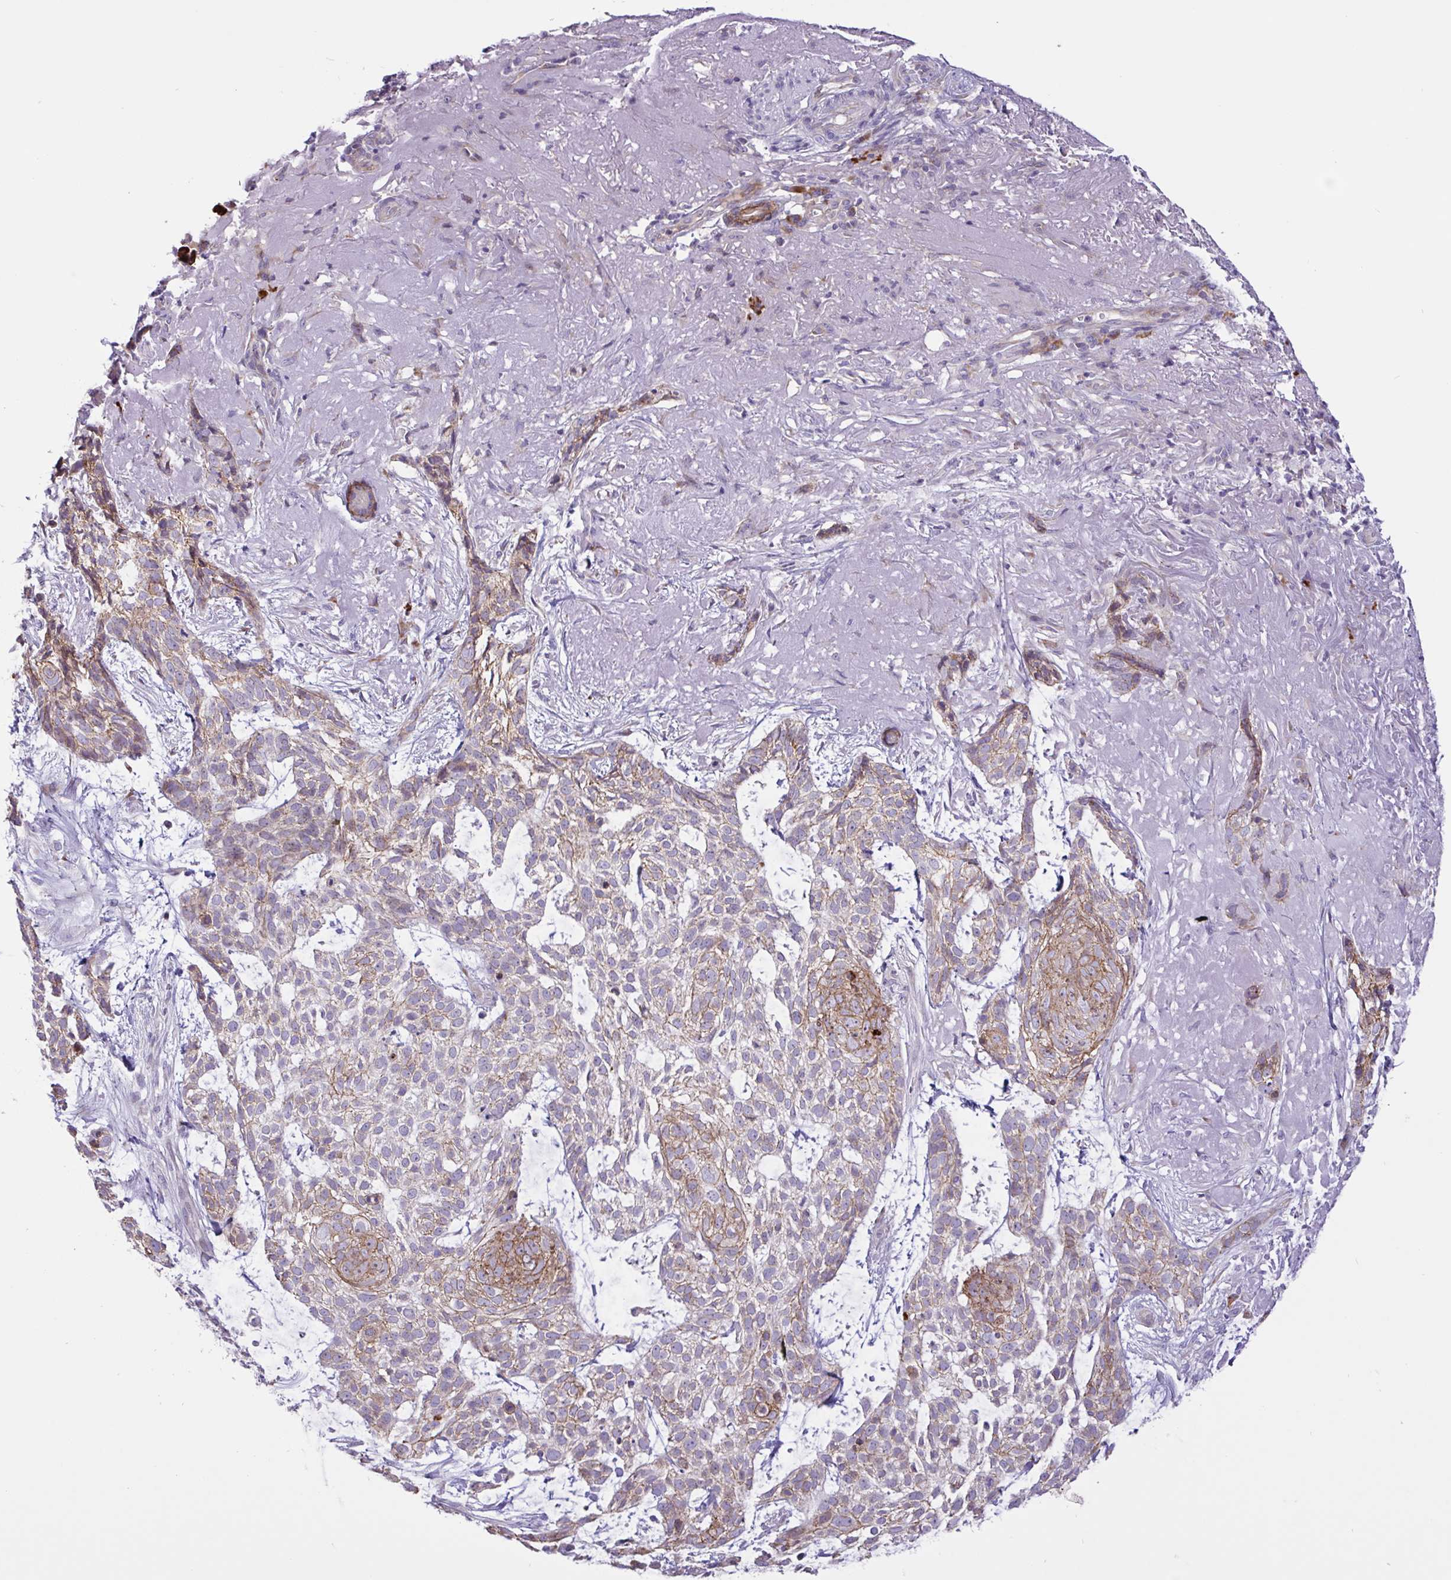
{"staining": {"intensity": "moderate", "quantity": "<25%", "location": "cytoplasmic/membranous"}, "tissue": "skin cancer", "cell_type": "Tumor cells", "image_type": "cancer", "snomed": [{"axis": "morphology", "description": "Basal cell carcinoma"}, {"axis": "topography", "description": "Skin"}, {"axis": "topography", "description": "Skin of face"}], "caption": "Immunohistochemical staining of human skin cancer (basal cell carcinoma) demonstrates moderate cytoplasmic/membranous protein expression in approximately <25% of tumor cells.", "gene": "DSC3", "patient": {"sex": "female", "age": 80}}